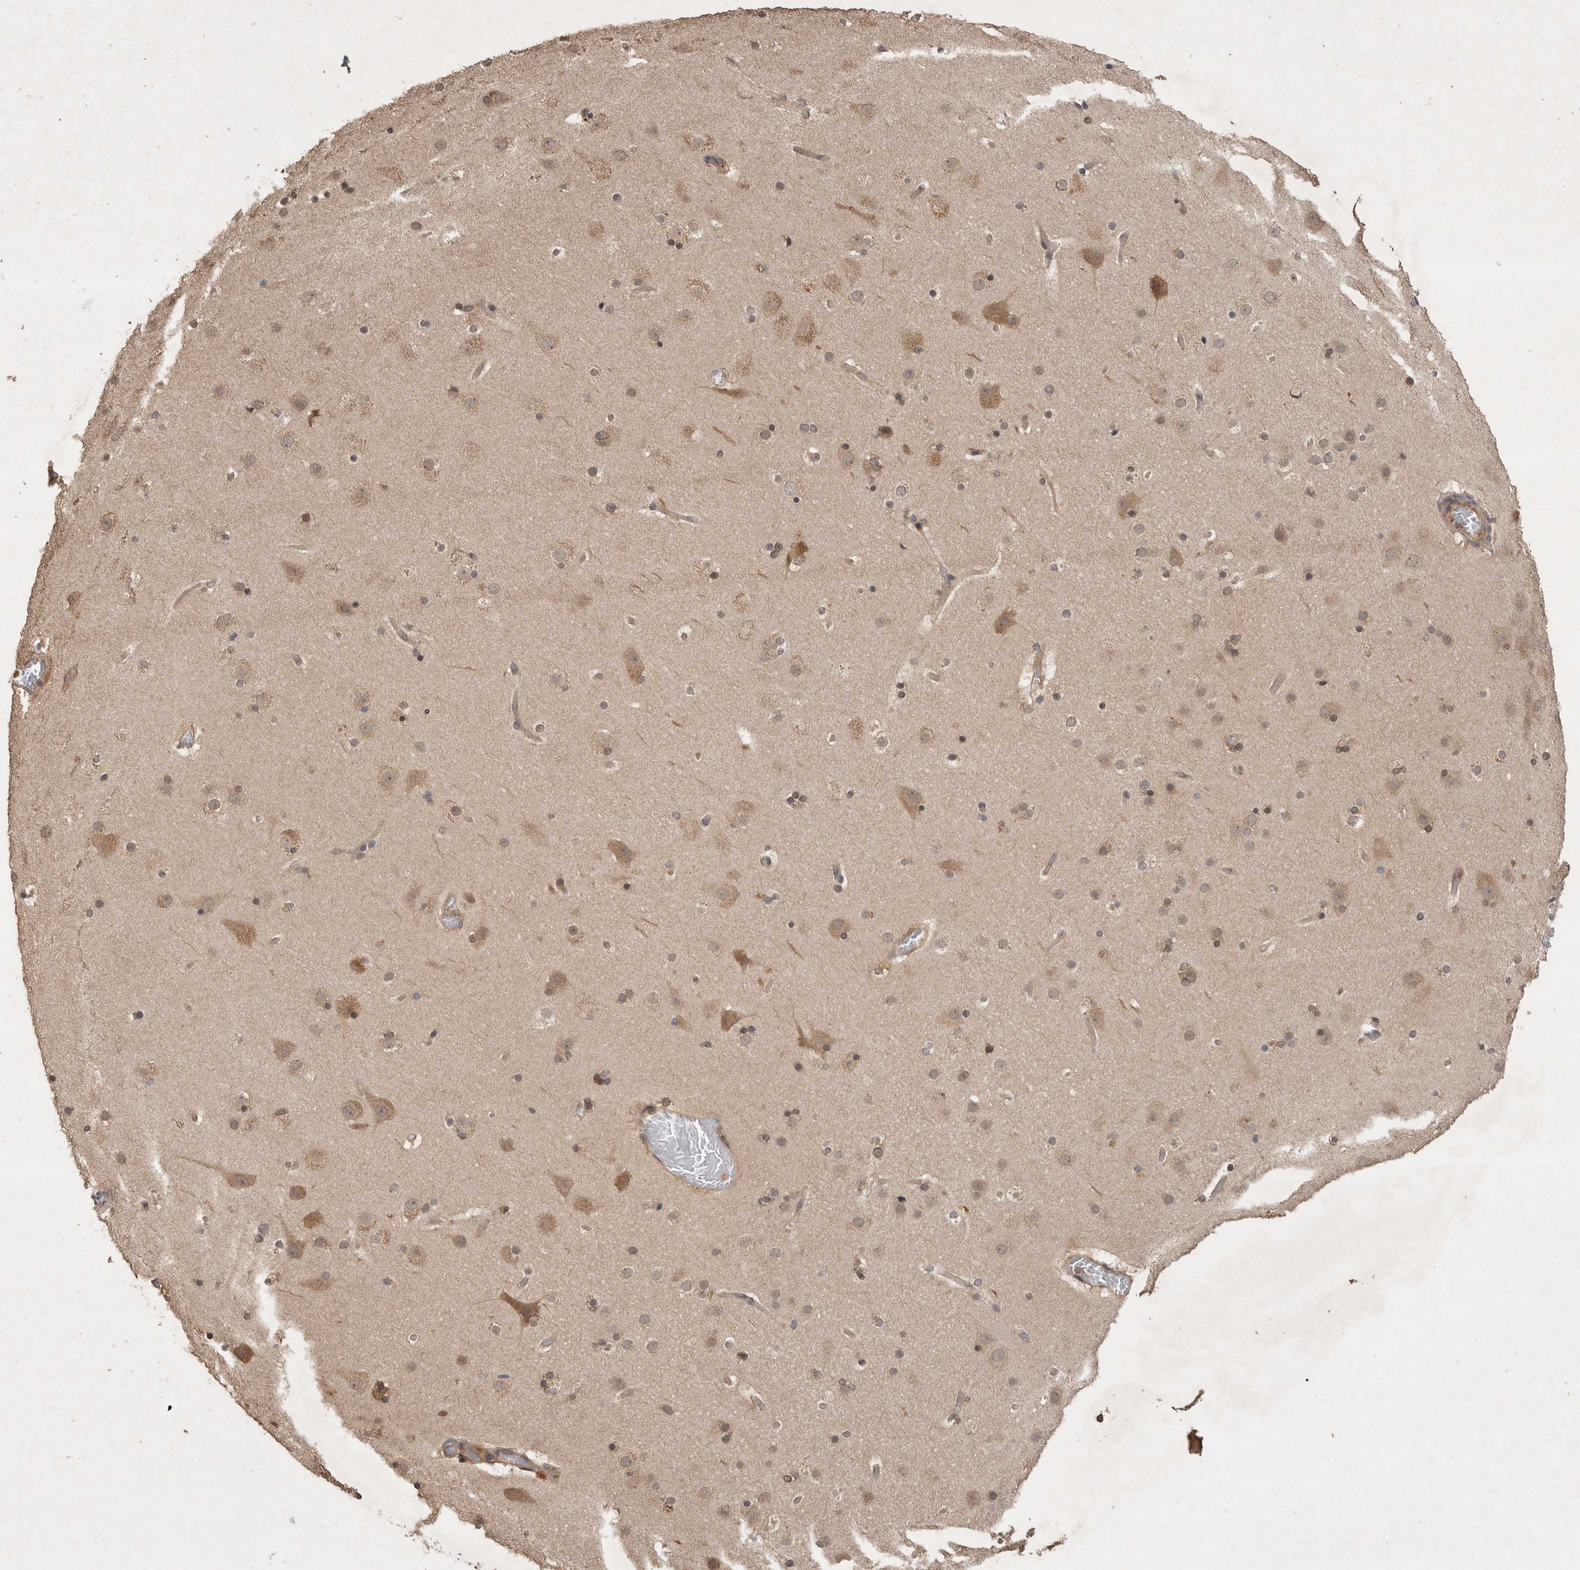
{"staining": {"intensity": "weak", "quantity": ">75%", "location": "cytoplasmic/membranous"}, "tissue": "cerebral cortex", "cell_type": "Endothelial cells", "image_type": "normal", "snomed": [{"axis": "morphology", "description": "Normal tissue, NOS"}, {"axis": "topography", "description": "Cerebral cortex"}], "caption": "Weak cytoplasmic/membranous positivity is appreciated in about >75% of endothelial cells in benign cerebral cortex.", "gene": "OTUD7B", "patient": {"sex": "male", "age": 57}}